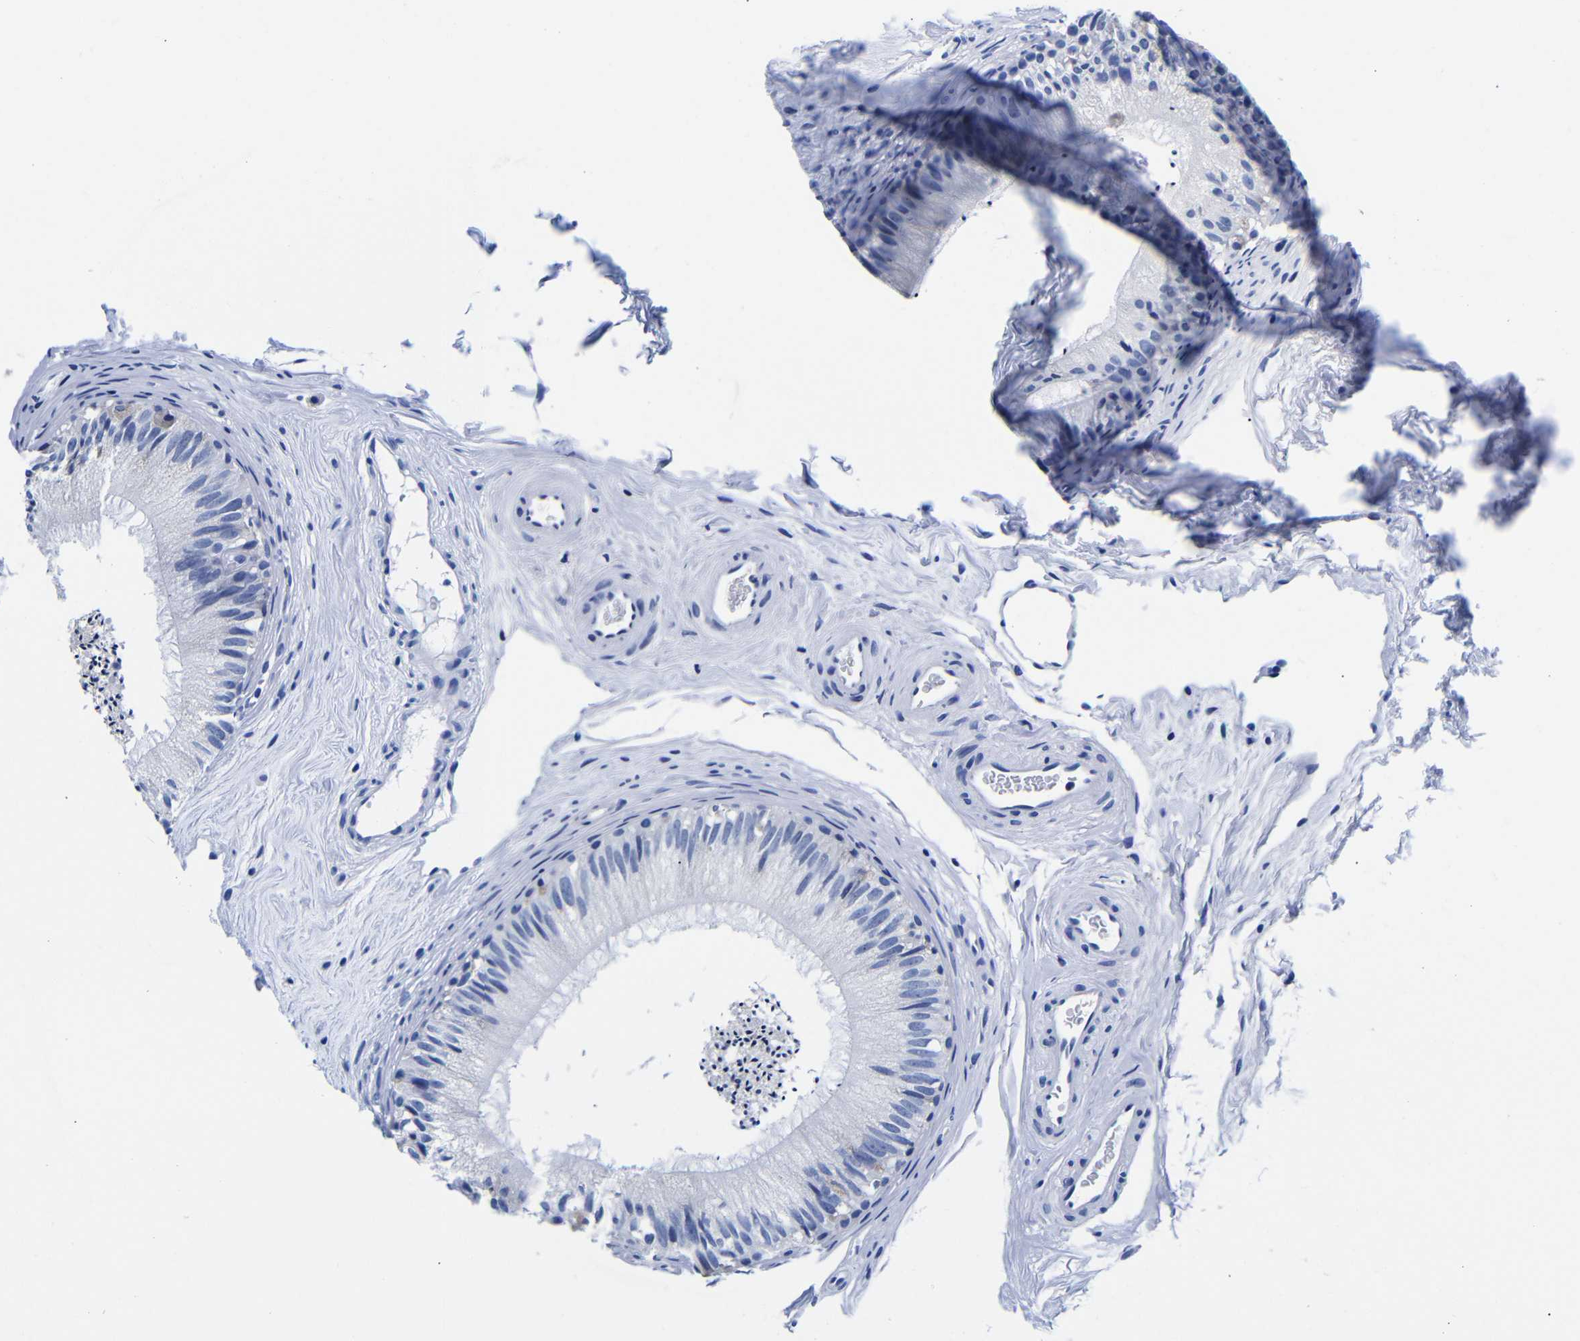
{"staining": {"intensity": "negative", "quantity": "none", "location": "none"}, "tissue": "epididymis", "cell_type": "Glandular cells", "image_type": "normal", "snomed": [{"axis": "morphology", "description": "Normal tissue, NOS"}, {"axis": "topography", "description": "Epididymis"}], "caption": "A photomicrograph of epididymis stained for a protein exhibits no brown staining in glandular cells. (DAB (3,3'-diaminobenzidine) immunohistochemistry visualized using brightfield microscopy, high magnification).", "gene": "CLEC4G", "patient": {"sex": "male", "age": 56}}